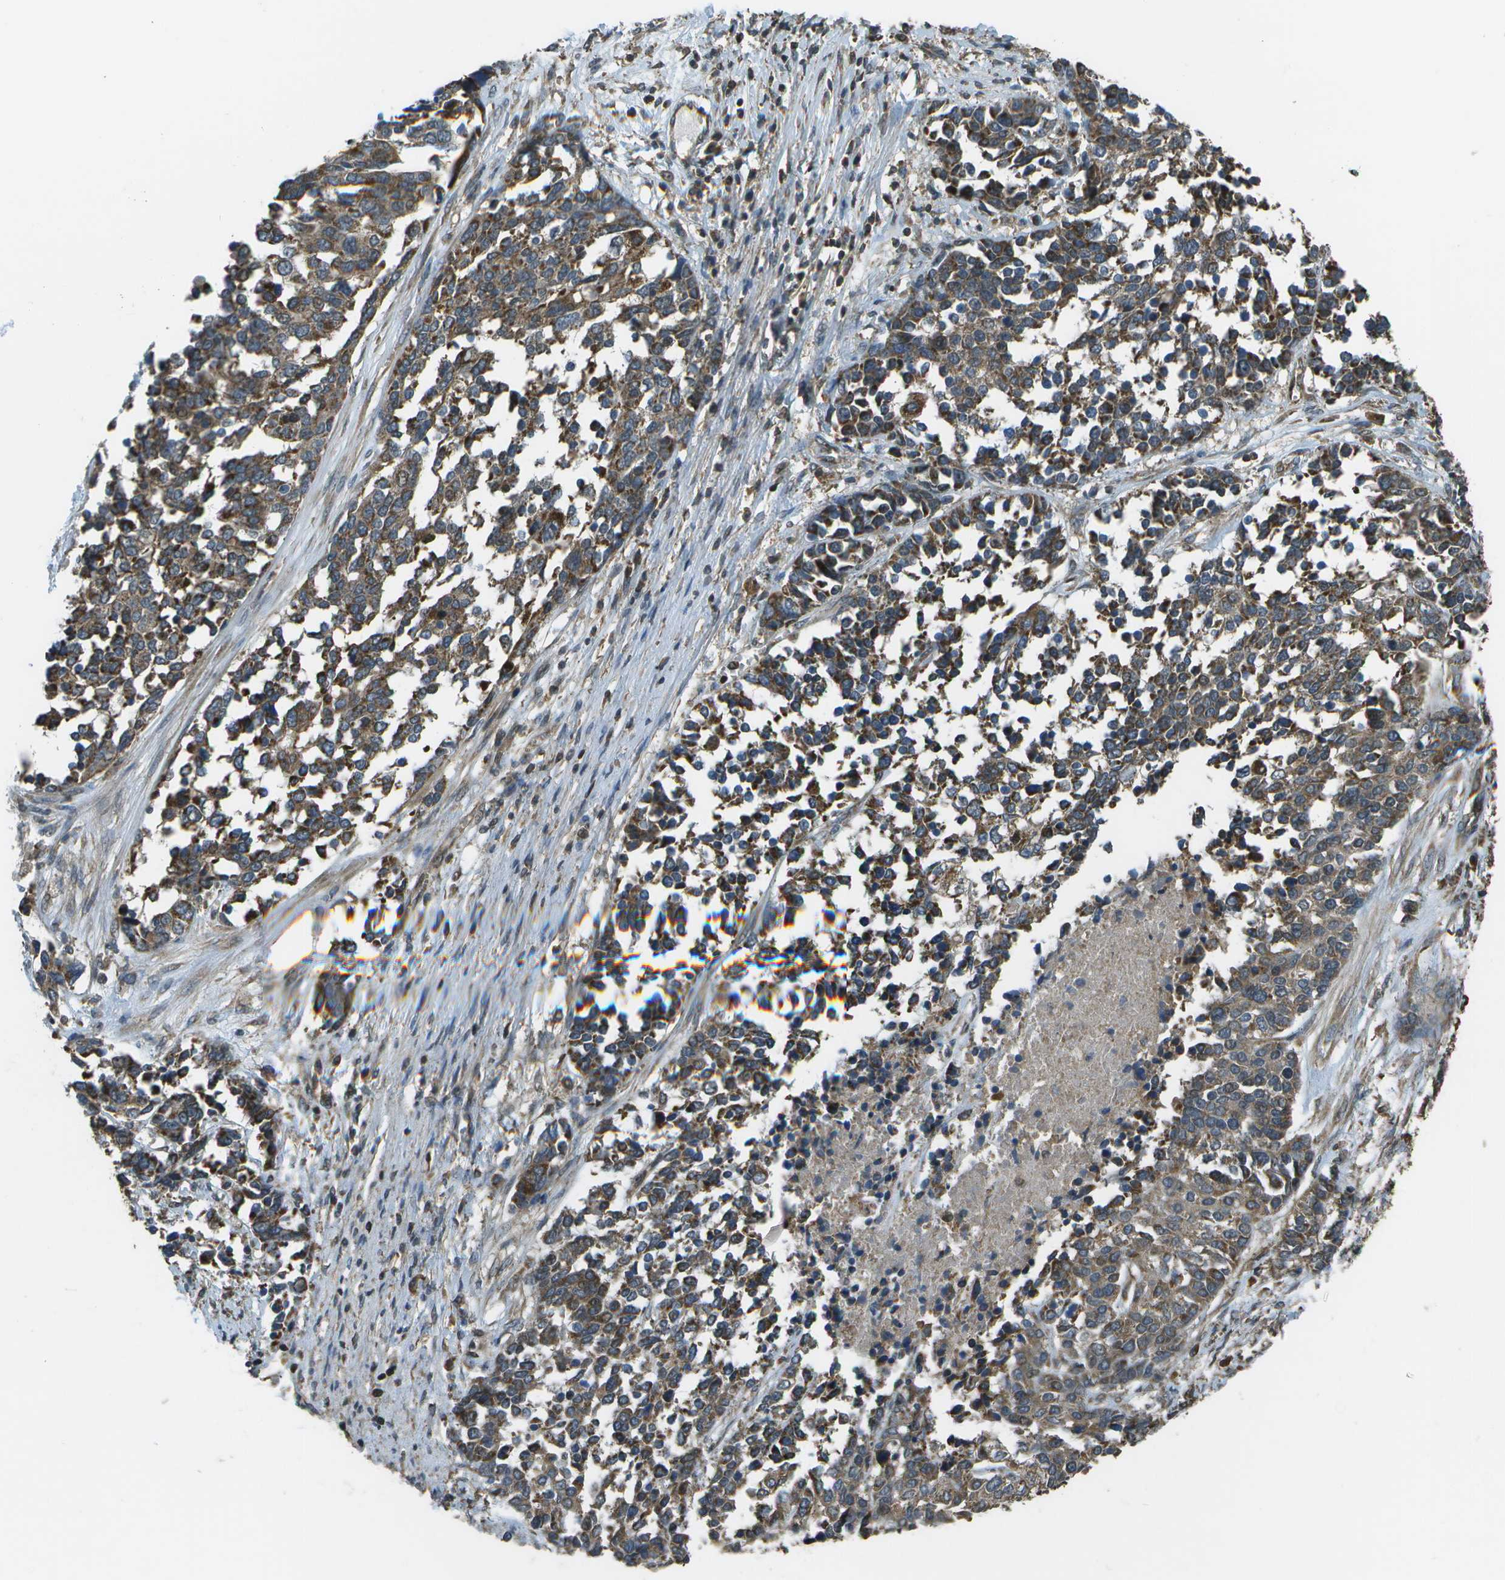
{"staining": {"intensity": "weak", "quantity": ">75%", "location": "cytoplasmic/membranous"}, "tissue": "ovarian cancer", "cell_type": "Tumor cells", "image_type": "cancer", "snomed": [{"axis": "morphology", "description": "Cystadenocarcinoma, serous, NOS"}, {"axis": "topography", "description": "Ovary"}], "caption": "Ovarian serous cystadenocarcinoma stained for a protein exhibits weak cytoplasmic/membranous positivity in tumor cells. (DAB IHC, brown staining for protein, blue staining for nuclei).", "gene": "PLPBP", "patient": {"sex": "female", "age": 44}}